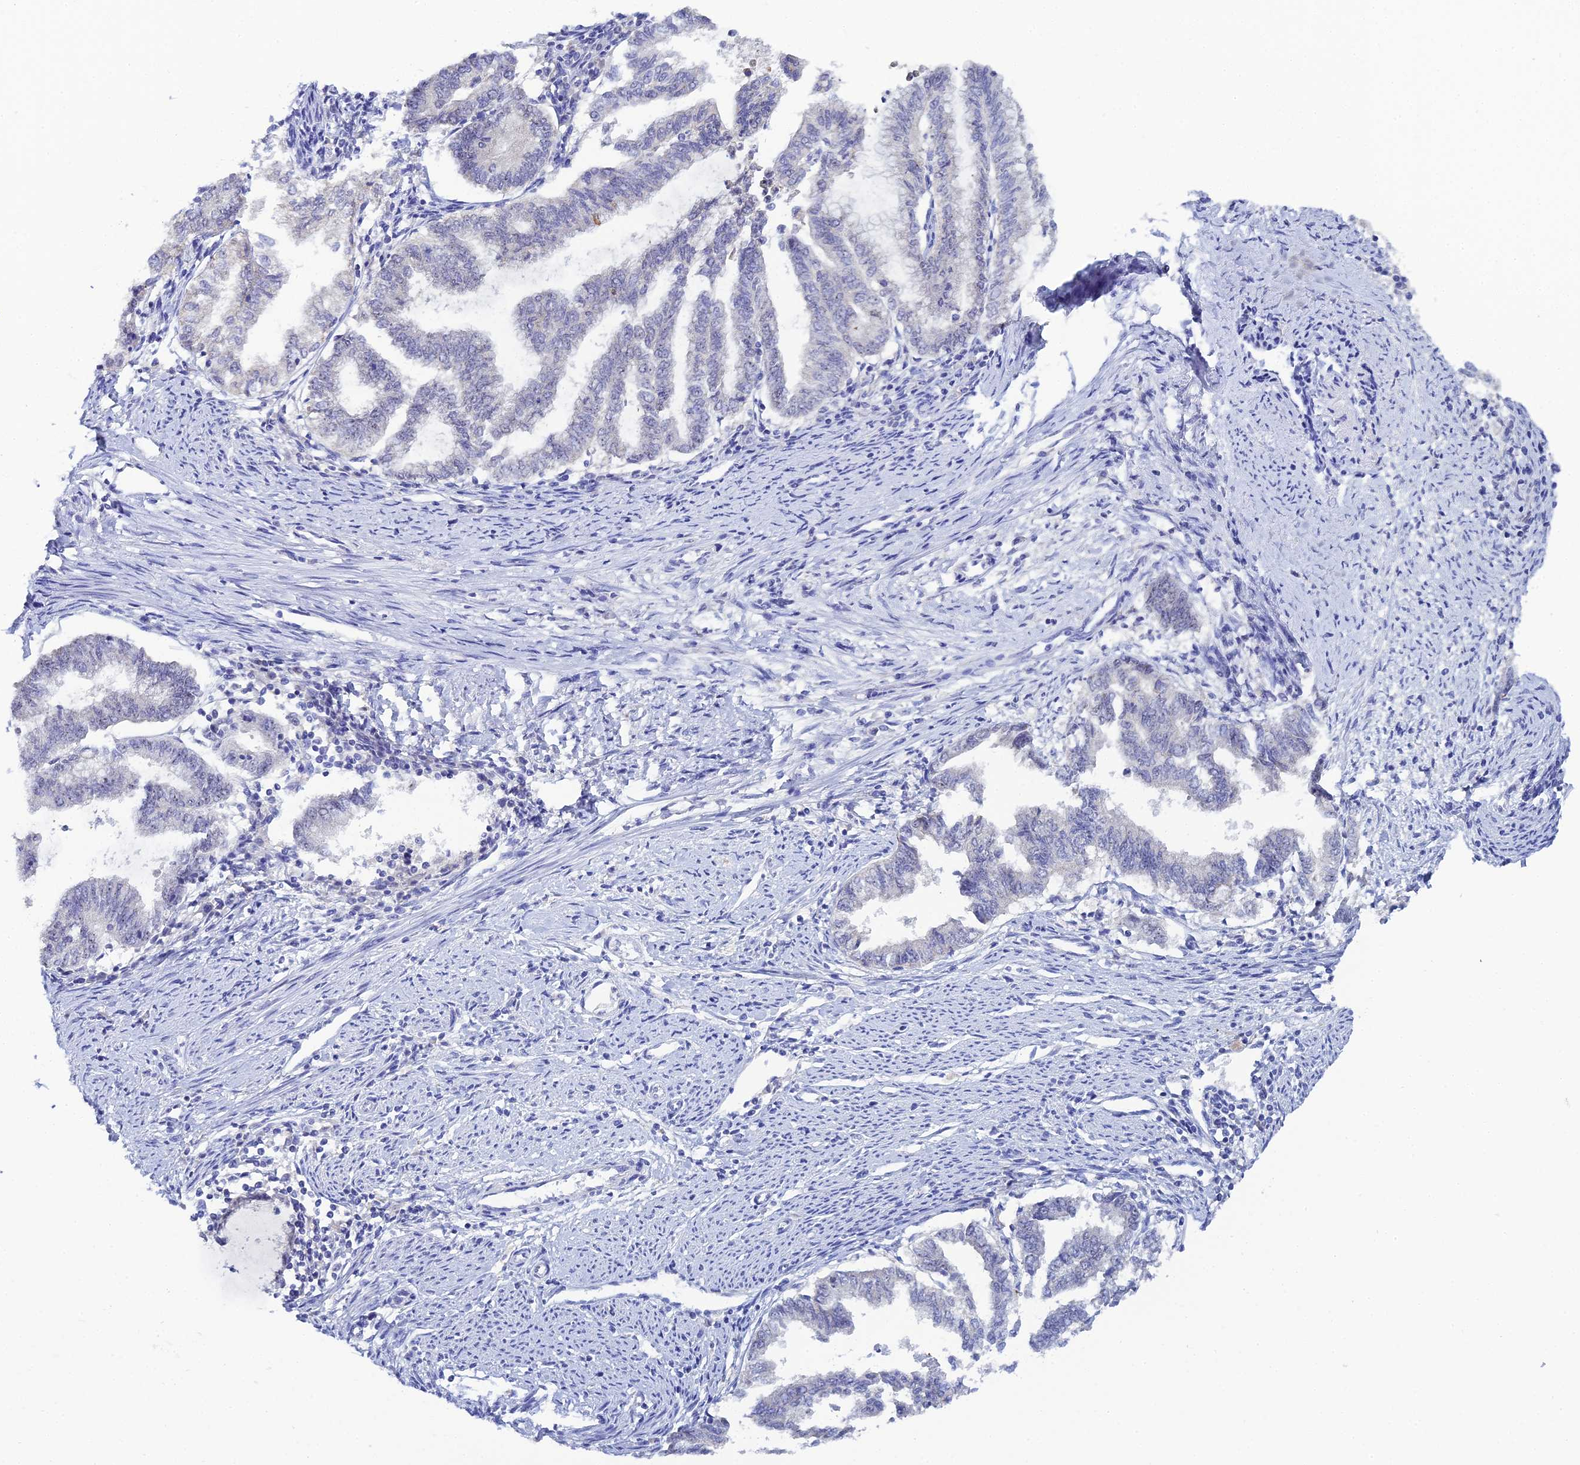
{"staining": {"intensity": "negative", "quantity": "none", "location": "none"}, "tissue": "endometrial cancer", "cell_type": "Tumor cells", "image_type": "cancer", "snomed": [{"axis": "morphology", "description": "Adenocarcinoma, NOS"}, {"axis": "topography", "description": "Endometrium"}], "caption": "Immunohistochemical staining of human endometrial cancer reveals no significant expression in tumor cells.", "gene": "PLPP4", "patient": {"sex": "female", "age": 79}}